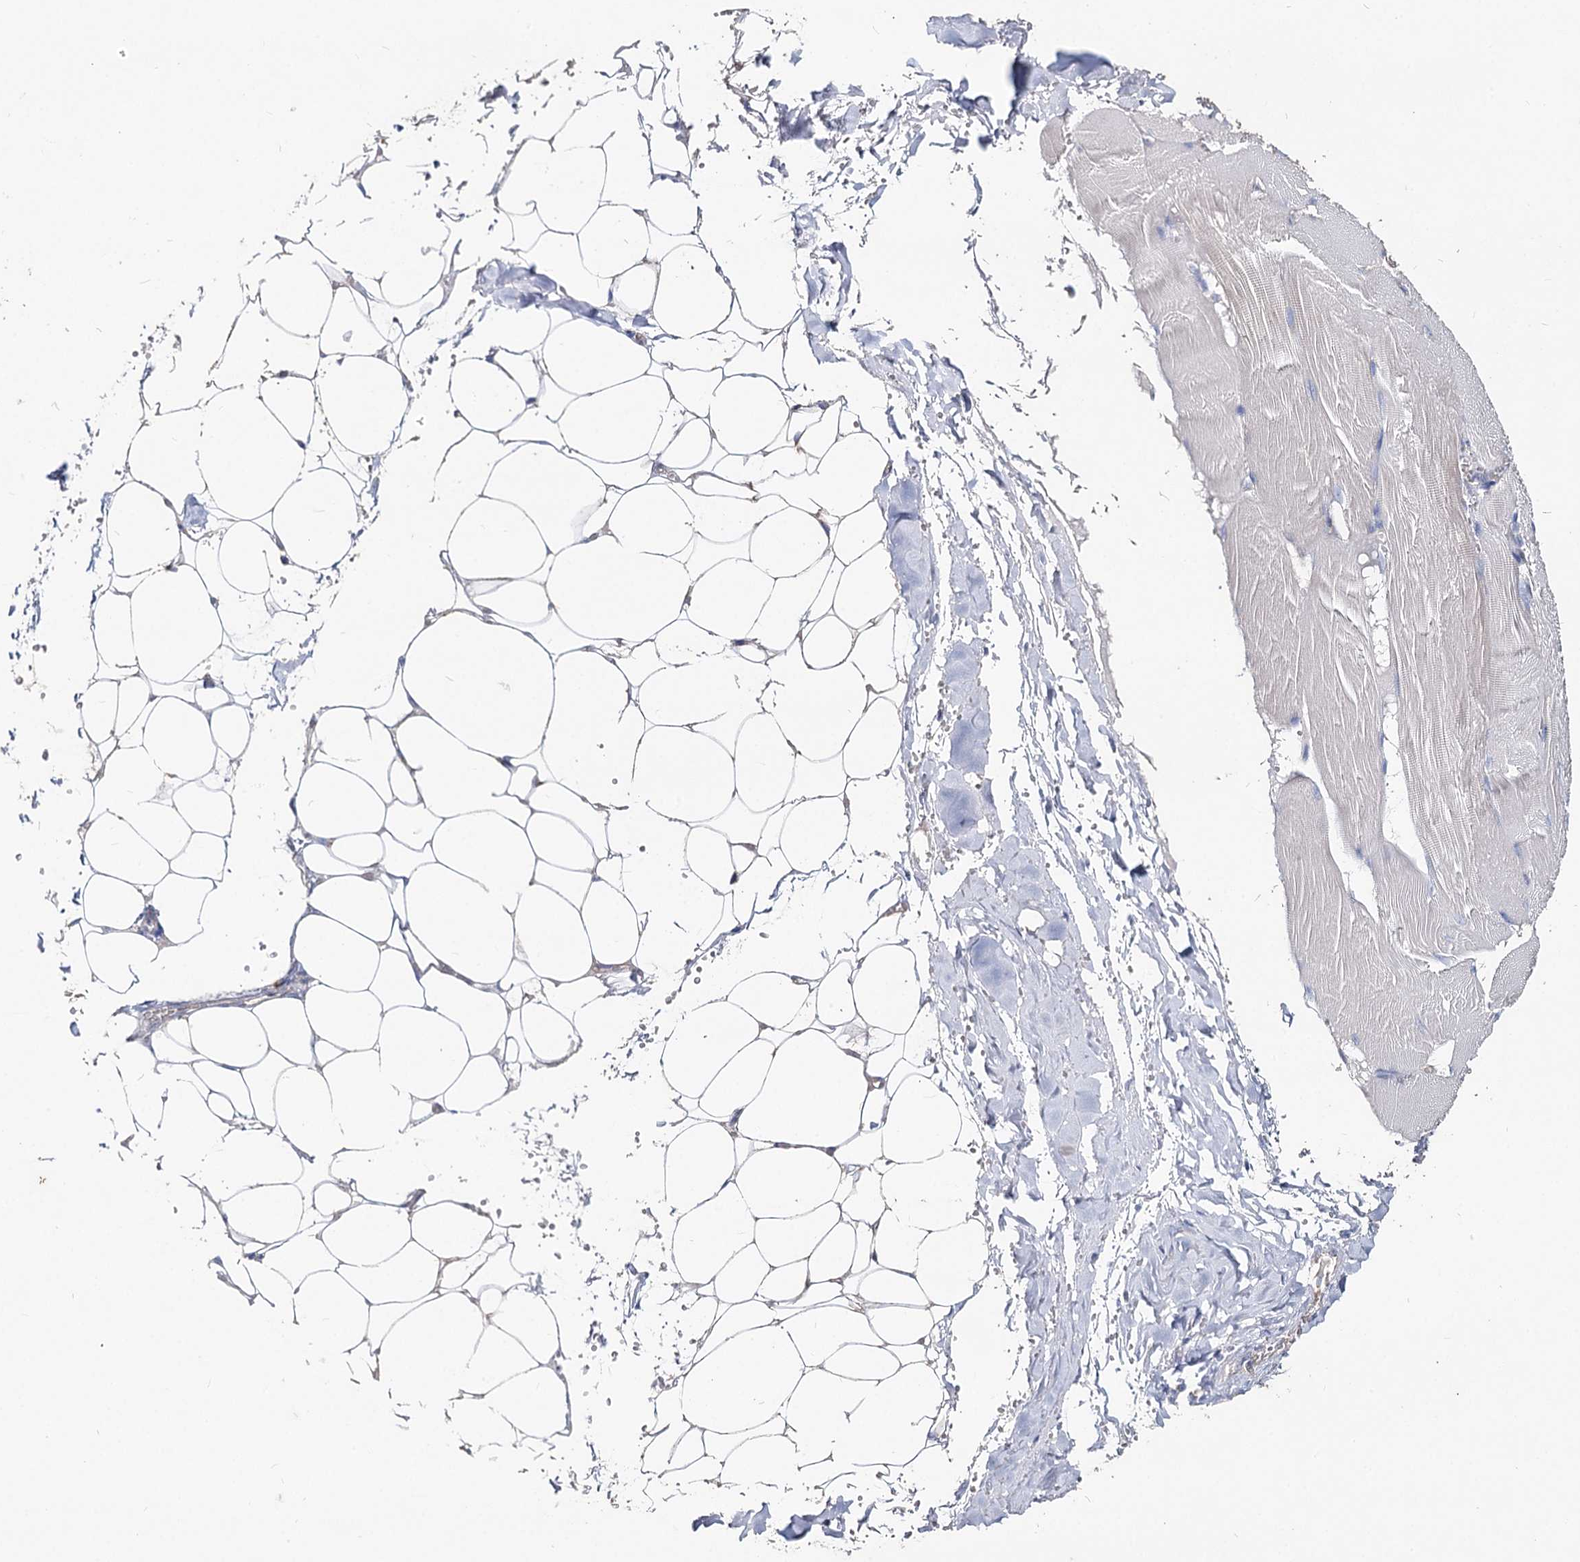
{"staining": {"intensity": "negative", "quantity": "none", "location": "none"}, "tissue": "adipose tissue", "cell_type": "Adipocytes", "image_type": "normal", "snomed": [{"axis": "morphology", "description": "Normal tissue, NOS"}, {"axis": "topography", "description": "Skeletal muscle"}, {"axis": "topography", "description": "Peripheral nerve tissue"}], "caption": "Immunohistochemistry (IHC) histopathology image of benign adipose tissue stained for a protein (brown), which exhibits no expression in adipocytes. (Brightfield microscopy of DAB (3,3'-diaminobenzidine) immunohistochemistry (IHC) at high magnification).", "gene": "MCCC2", "patient": {"sex": "female", "age": 55}}